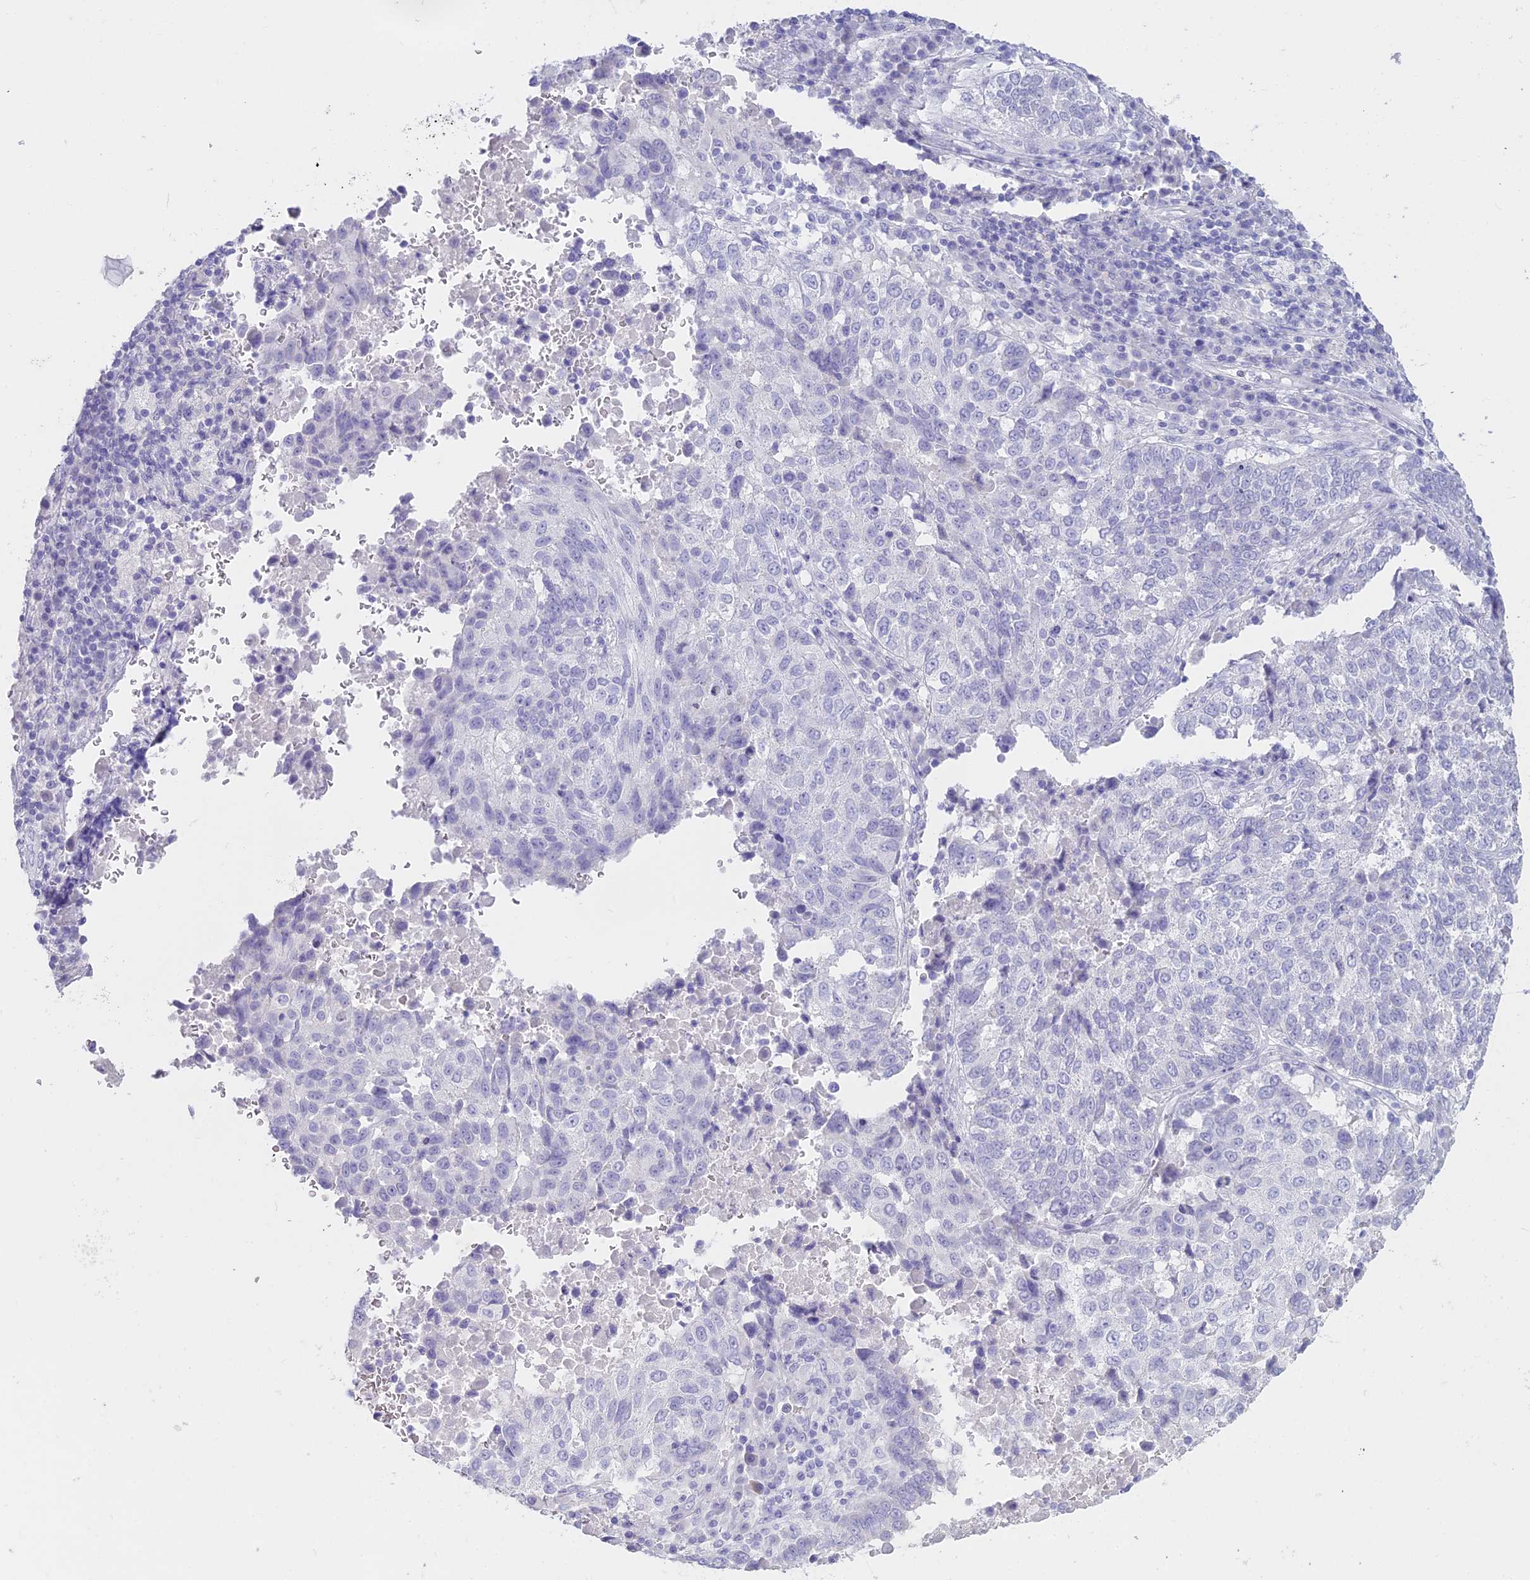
{"staining": {"intensity": "negative", "quantity": "none", "location": "none"}, "tissue": "lung cancer", "cell_type": "Tumor cells", "image_type": "cancer", "snomed": [{"axis": "morphology", "description": "Squamous cell carcinoma, NOS"}, {"axis": "topography", "description": "Lung"}], "caption": "Tumor cells show no significant protein expression in squamous cell carcinoma (lung). (Brightfield microscopy of DAB (3,3'-diaminobenzidine) immunohistochemistry (IHC) at high magnification).", "gene": "ALPP", "patient": {"sex": "male", "age": 73}}